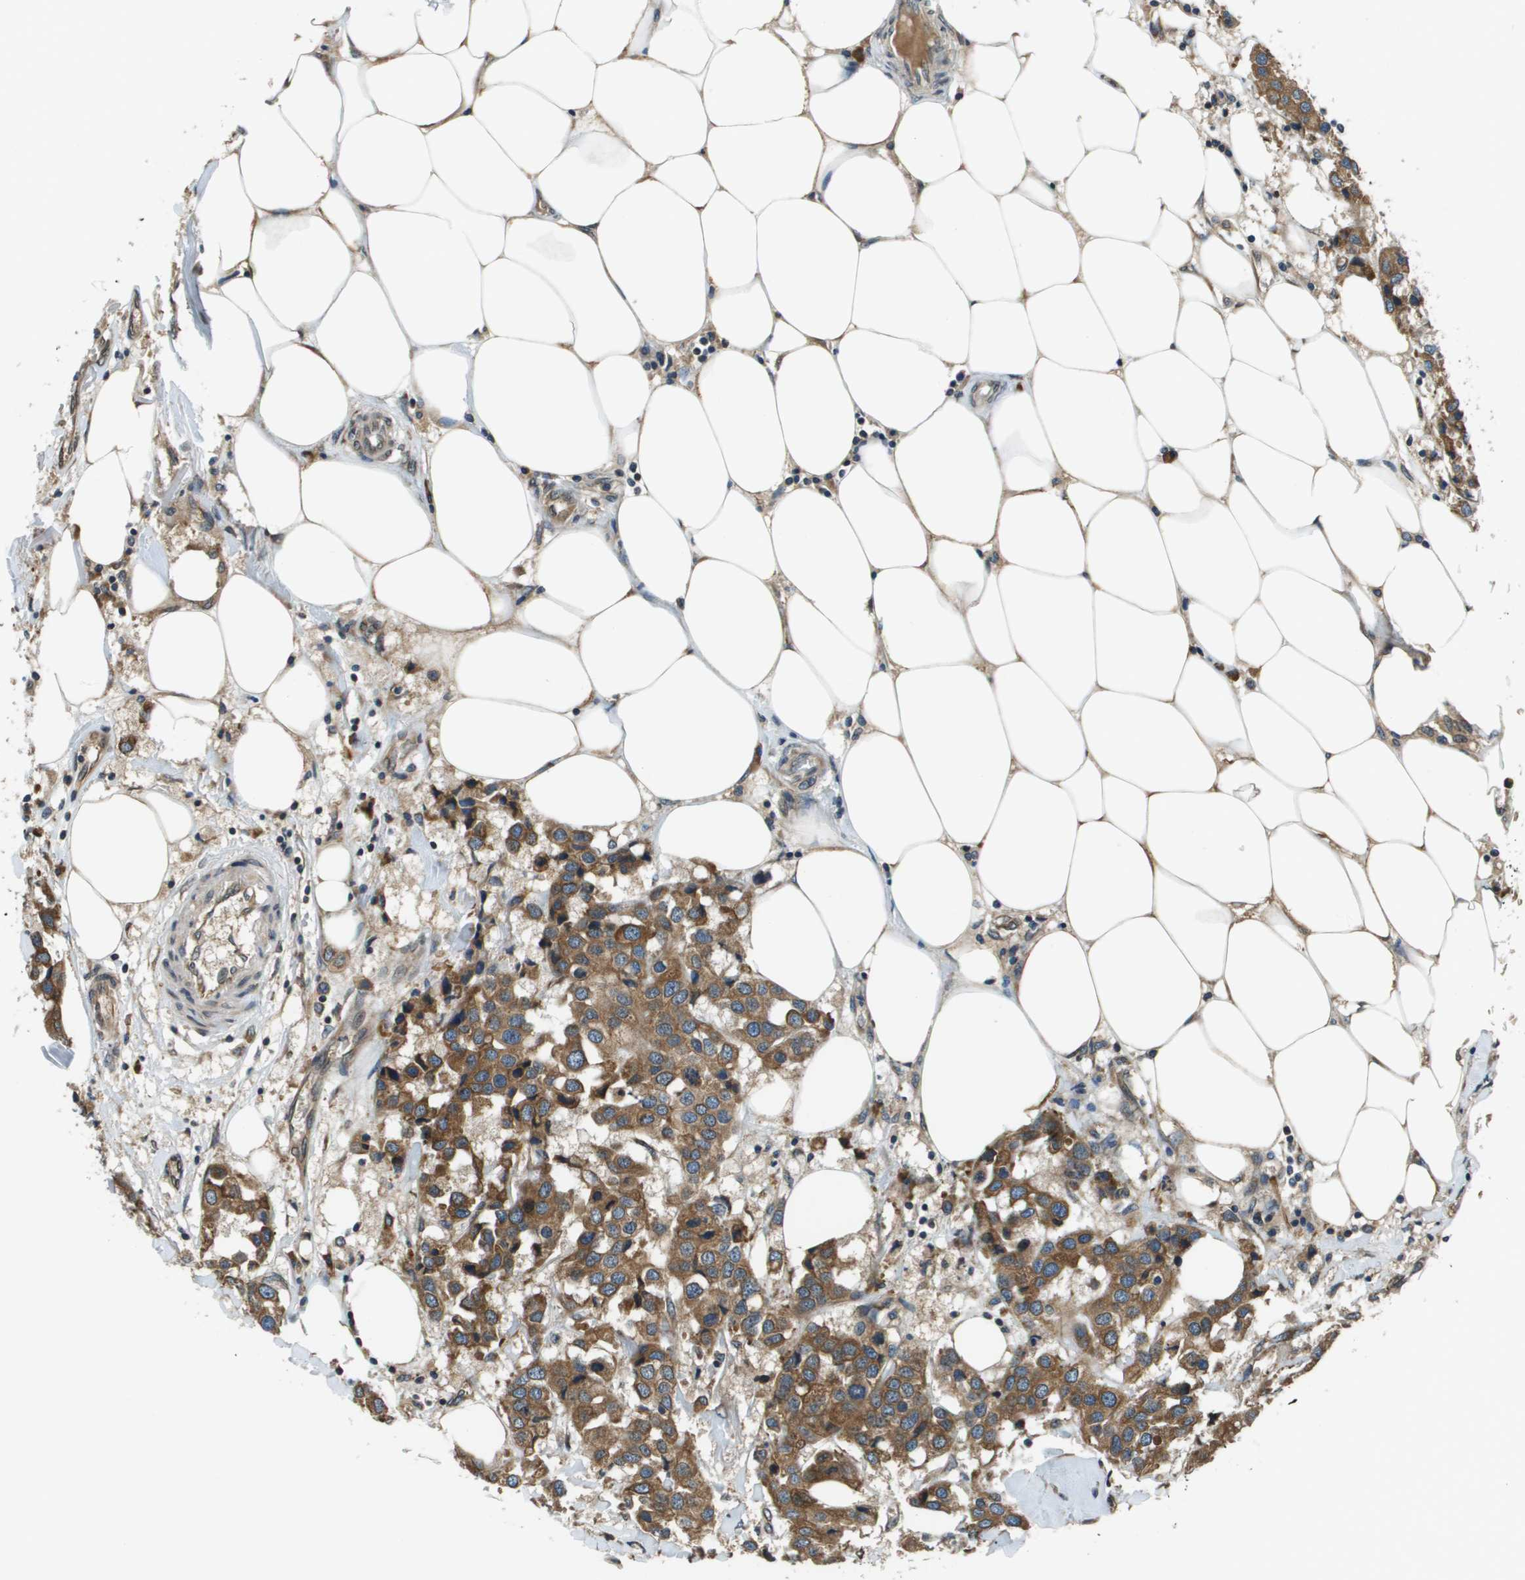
{"staining": {"intensity": "moderate", "quantity": ">75%", "location": "cytoplasmic/membranous"}, "tissue": "breast cancer", "cell_type": "Tumor cells", "image_type": "cancer", "snomed": [{"axis": "morphology", "description": "Duct carcinoma"}, {"axis": "topography", "description": "Breast"}], "caption": "This image demonstrates breast cancer (intraductal carcinoma) stained with immunohistochemistry (IHC) to label a protein in brown. The cytoplasmic/membranous of tumor cells show moderate positivity for the protein. Nuclei are counter-stained blue.", "gene": "SEC62", "patient": {"sex": "female", "age": 80}}